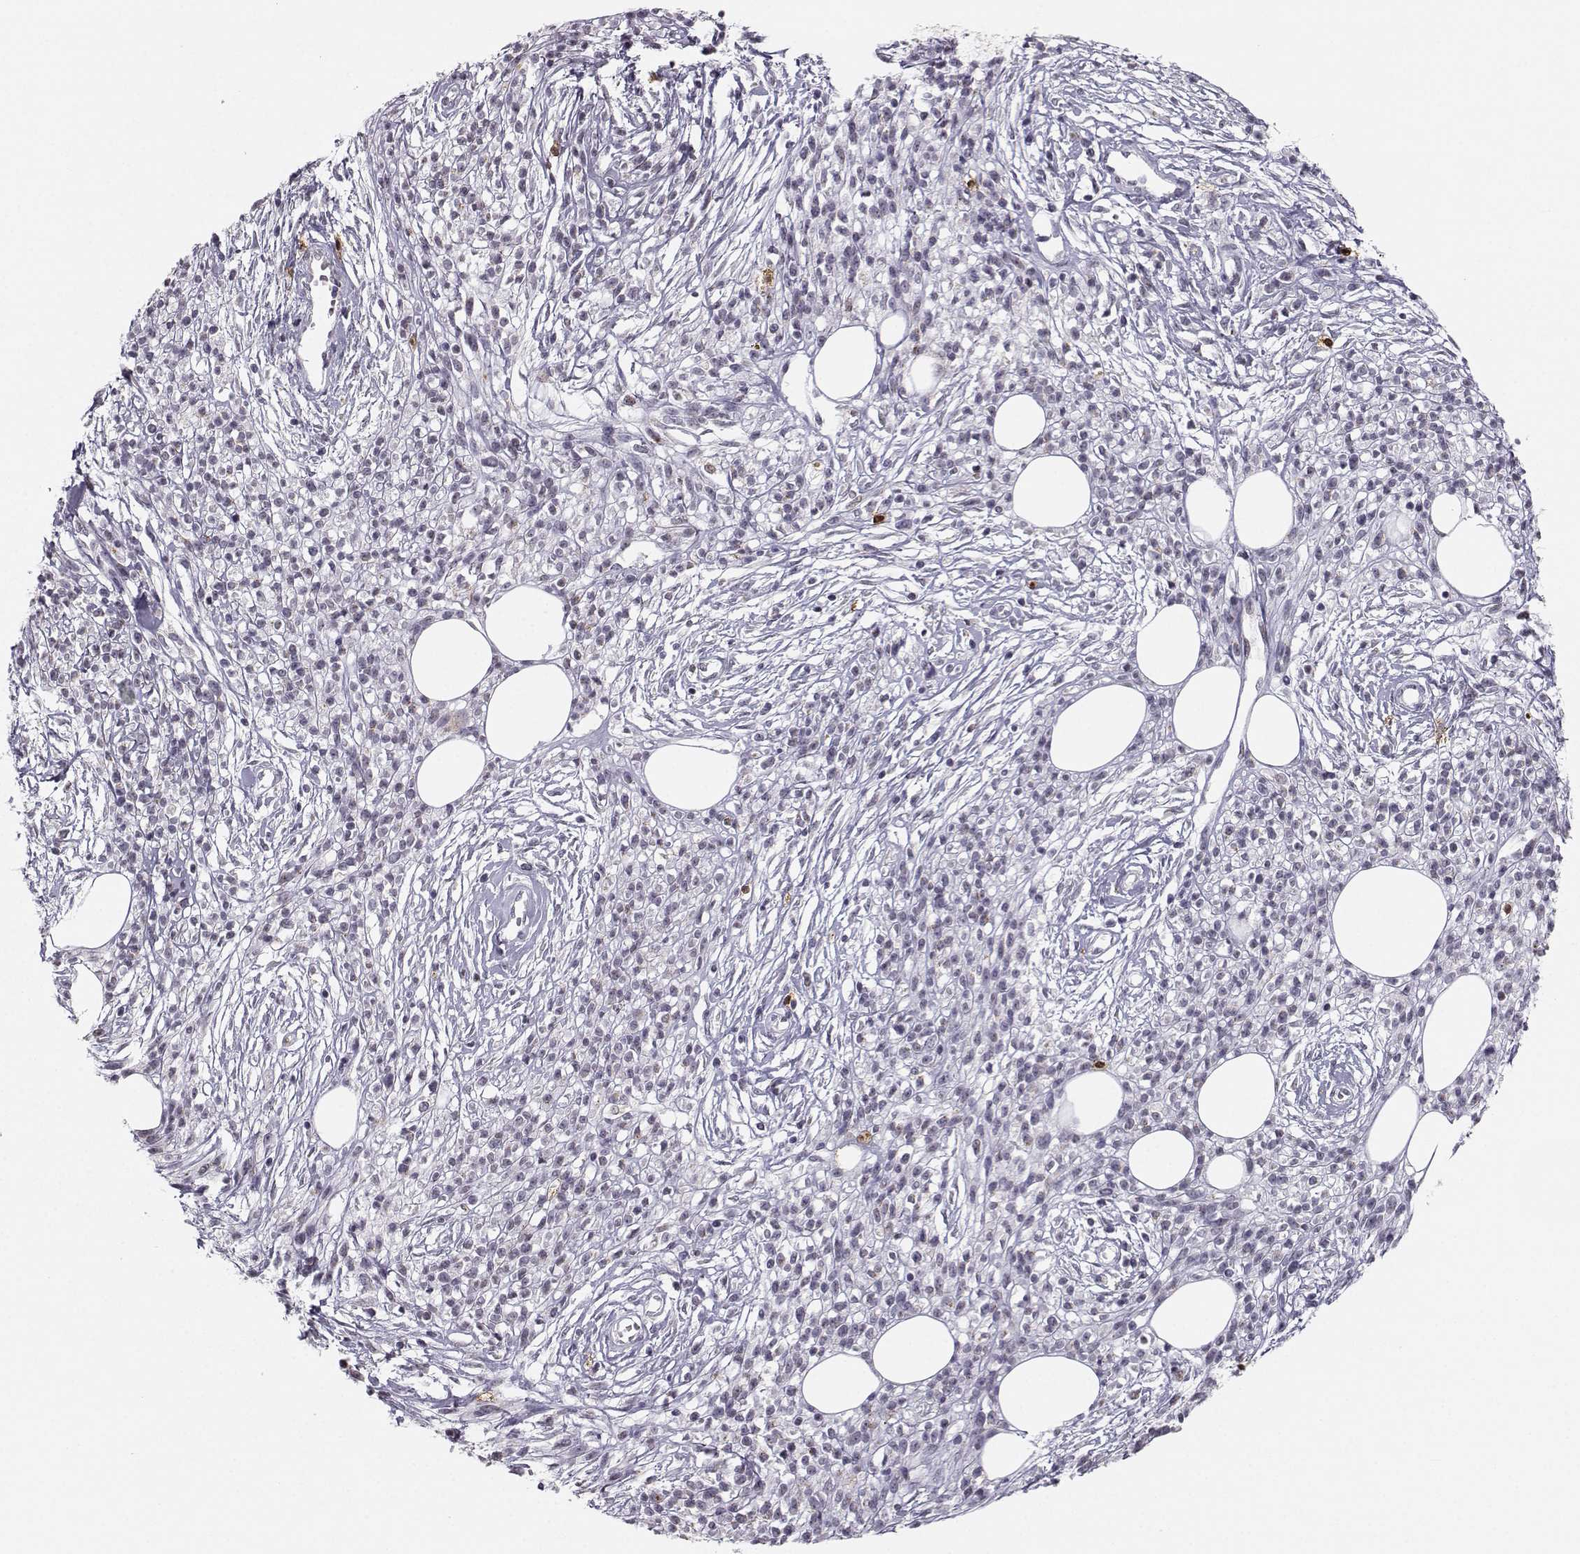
{"staining": {"intensity": "negative", "quantity": "none", "location": "none"}, "tissue": "melanoma", "cell_type": "Tumor cells", "image_type": "cancer", "snomed": [{"axis": "morphology", "description": "Malignant melanoma, NOS"}, {"axis": "topography", "description": "Skin"}, {"axis": "topography", "description": "Skin of trunk"}], "caption": "Protein analysis of melanoma displays no significant staining in tumor cells.", "gene": "HTR7", "patient": {"sex": "male", "age": 74}}